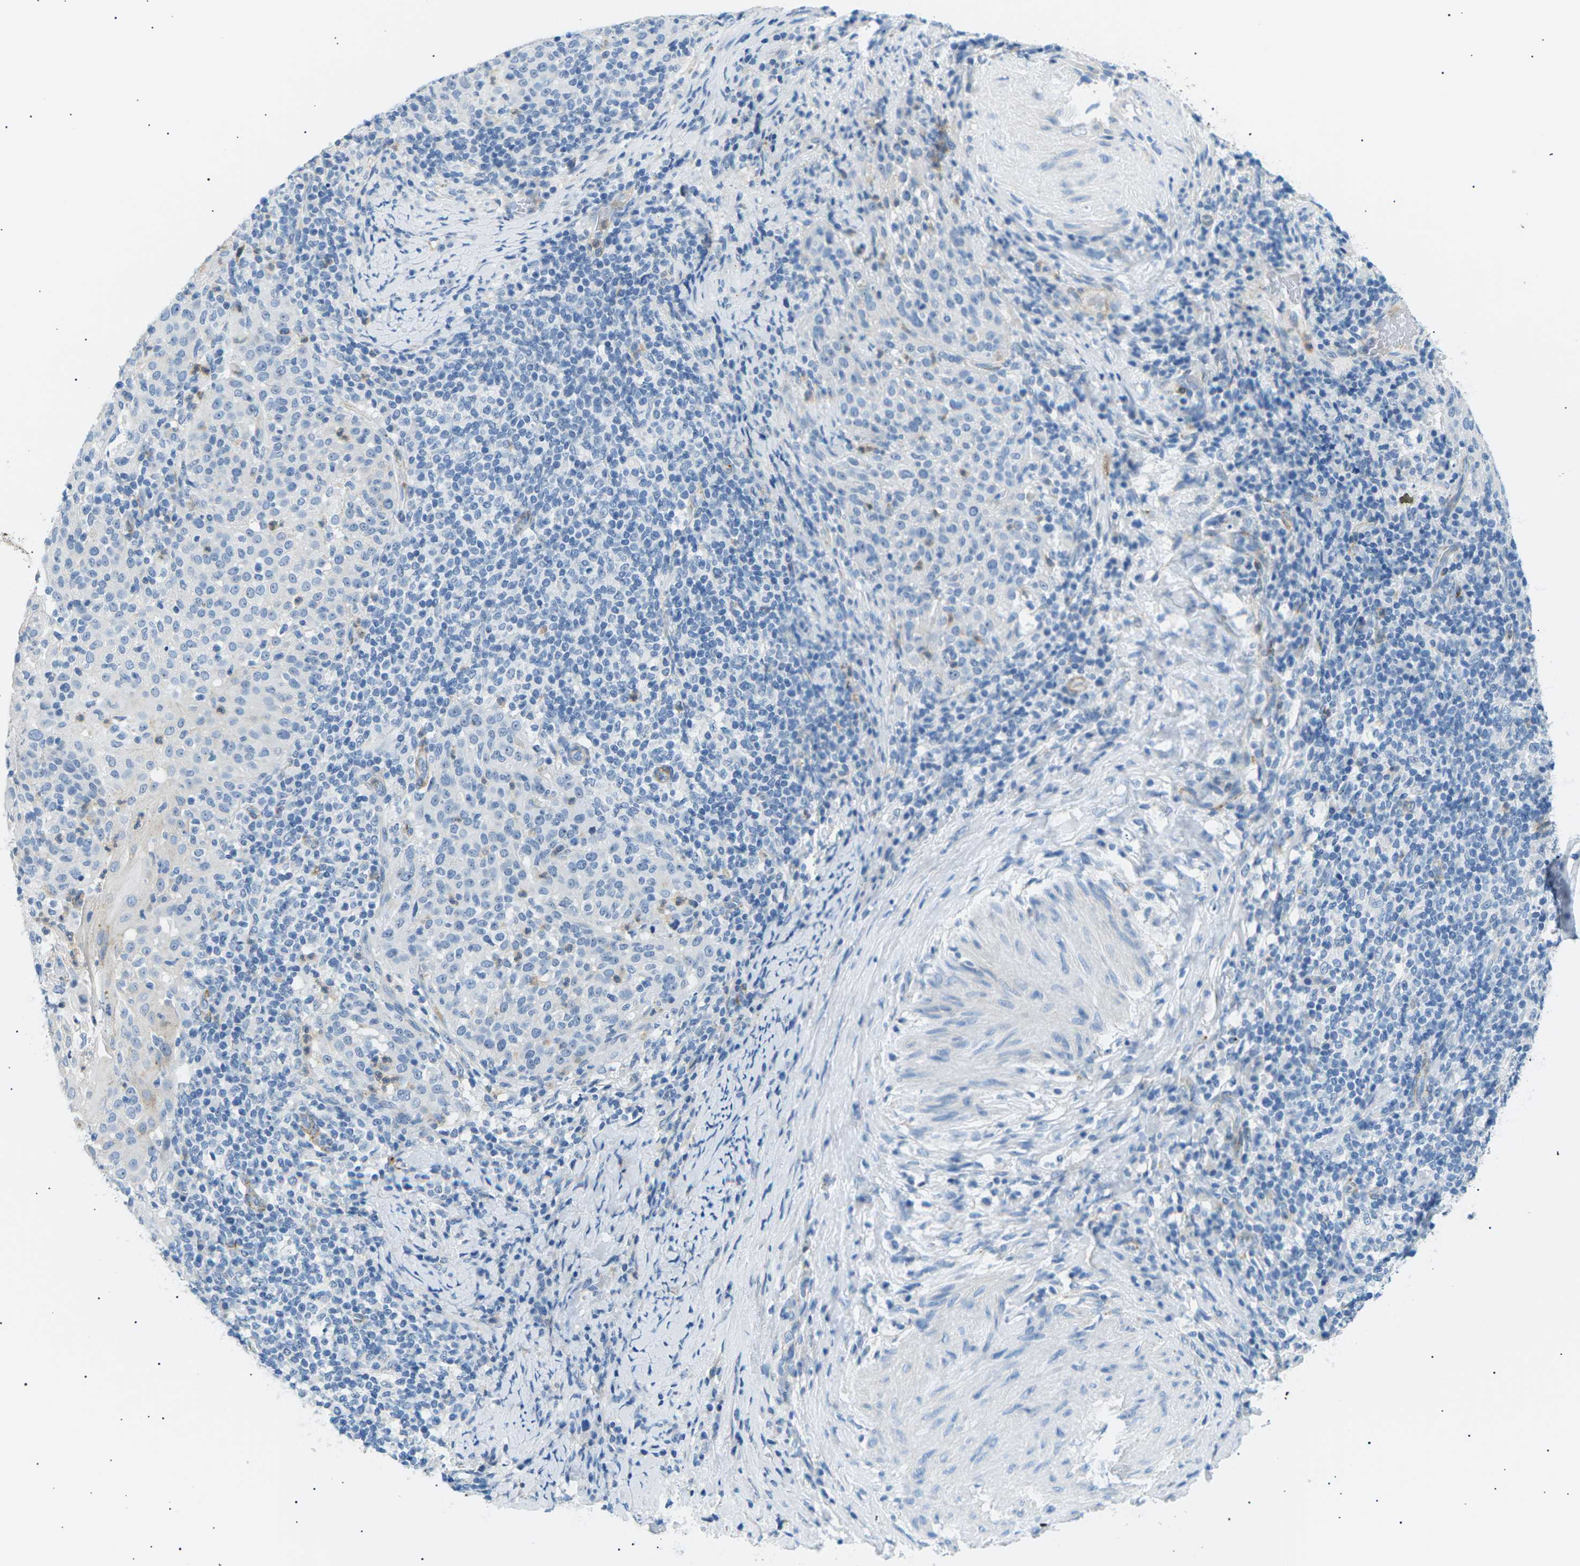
{"staining": {"intensity": "negative", "quantity": "none", "location": "none"}, "tissue": "cervical cancer", "cell_type": "Tumor cells", "image_type": "cancer", "snomed": [{"axis": "morphology", "description": "Squamous cell carcinoma, NOS"}, {"axis": "topography", "description": "Cervix"}], "caption": "Immunohistochemistry (IHC) of cervical cancer (squamous cell carcinoma) shows no positivity in tumor cells. (DAB immunohistochemistry, high magnification).", "gene": "SEPTIN5", "patient": {"sex": "female", "age": 51}}